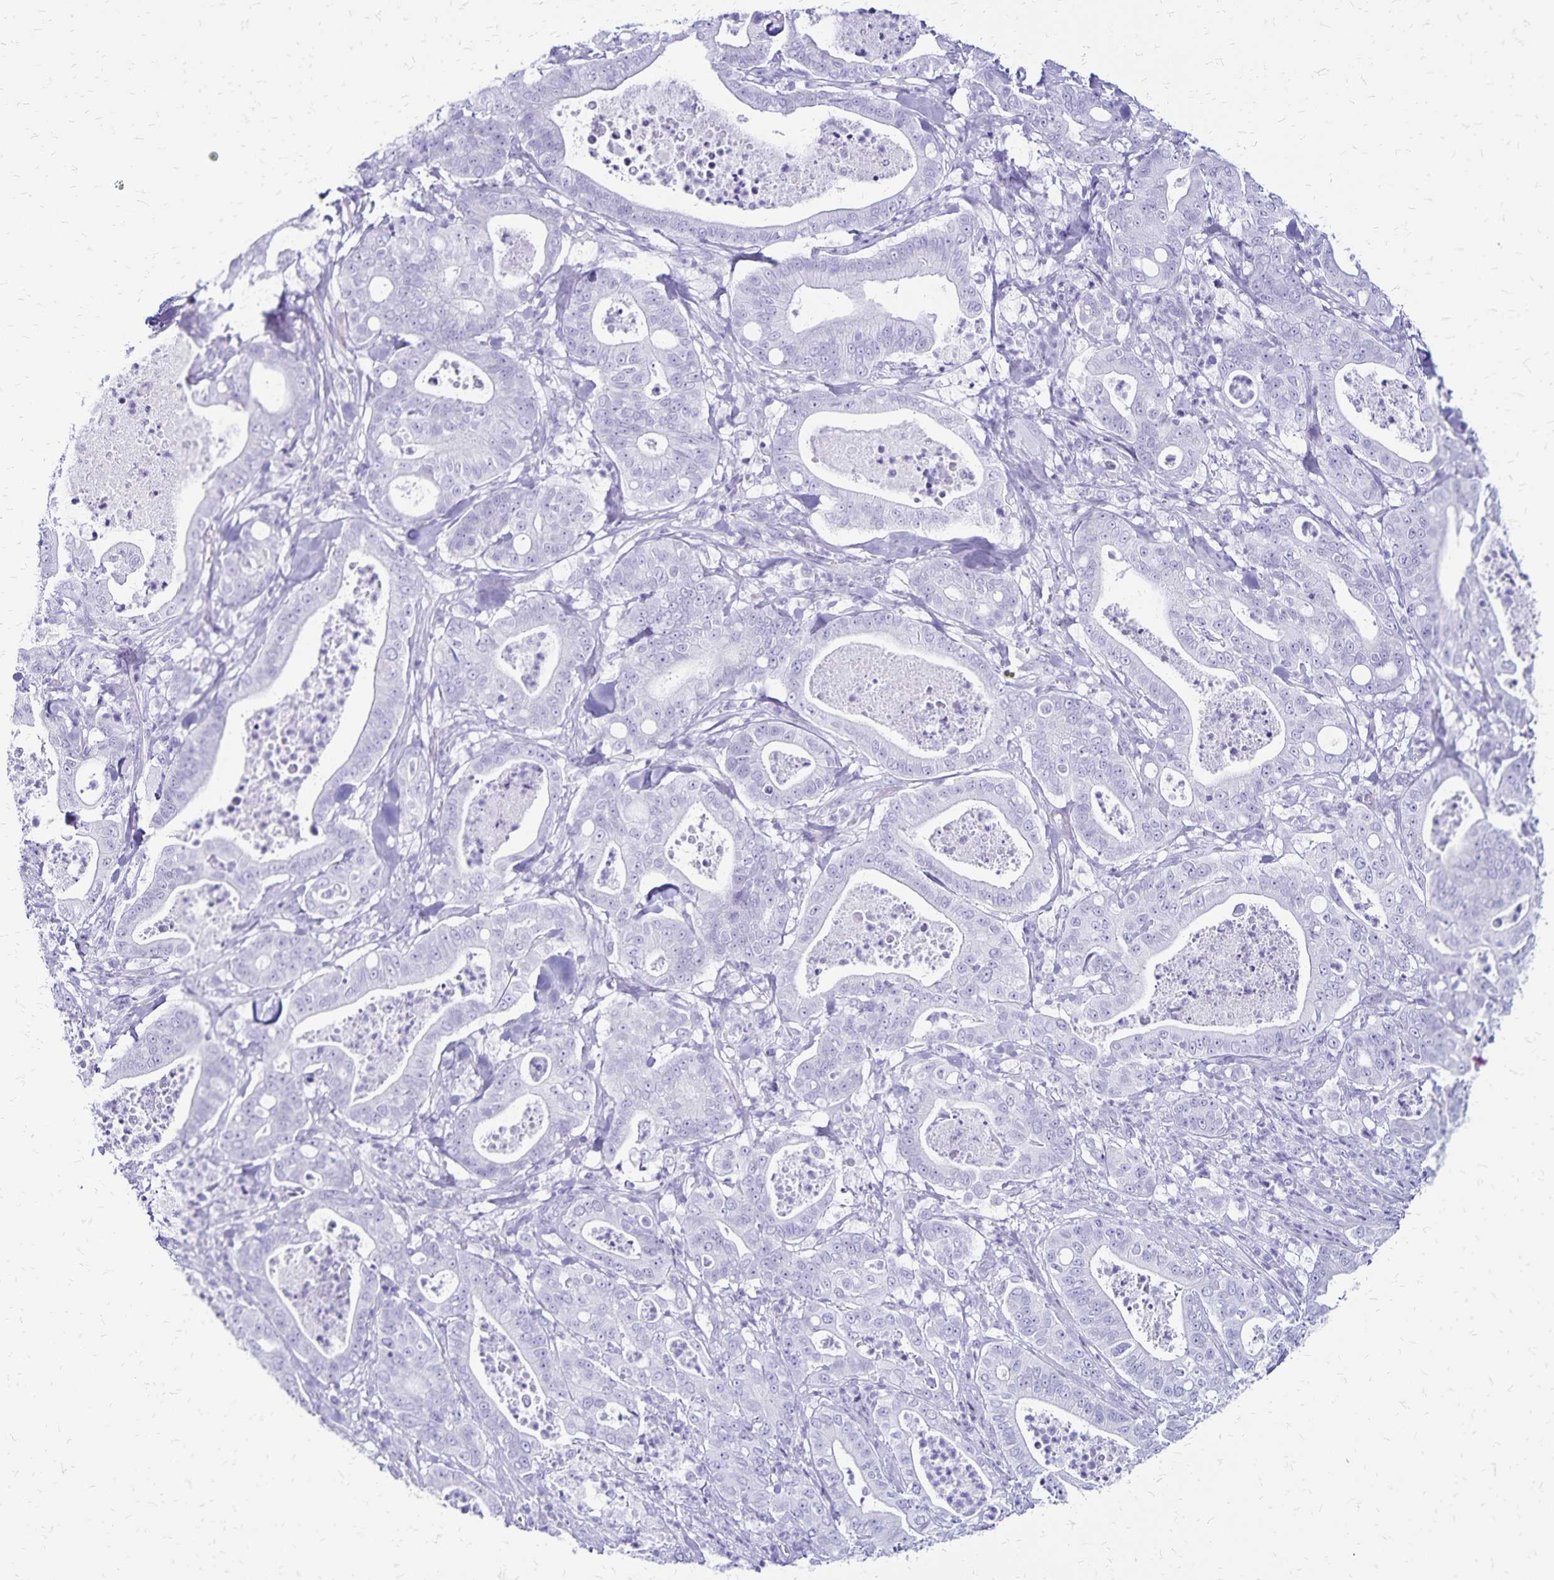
{"staining": {"intensity": "negative", "quantity": "none", "location": "none"}, "tissue": "pancreatic cancer", "cell_type": "Tumor cells", "image_type": "cancer", "snomed": [{"axis": "morphology", "description": "Adenocarcinoma, NOS"}, {"axis": "topography", "description": "Pancreas"}], "caption": "This is a photomicrograph of immunohistochemistry staining of pancreatic cancer, which shows no expression in tumor cells.", "gene": "LIN28B", "patient": {"sex": "male", "age": 71}}